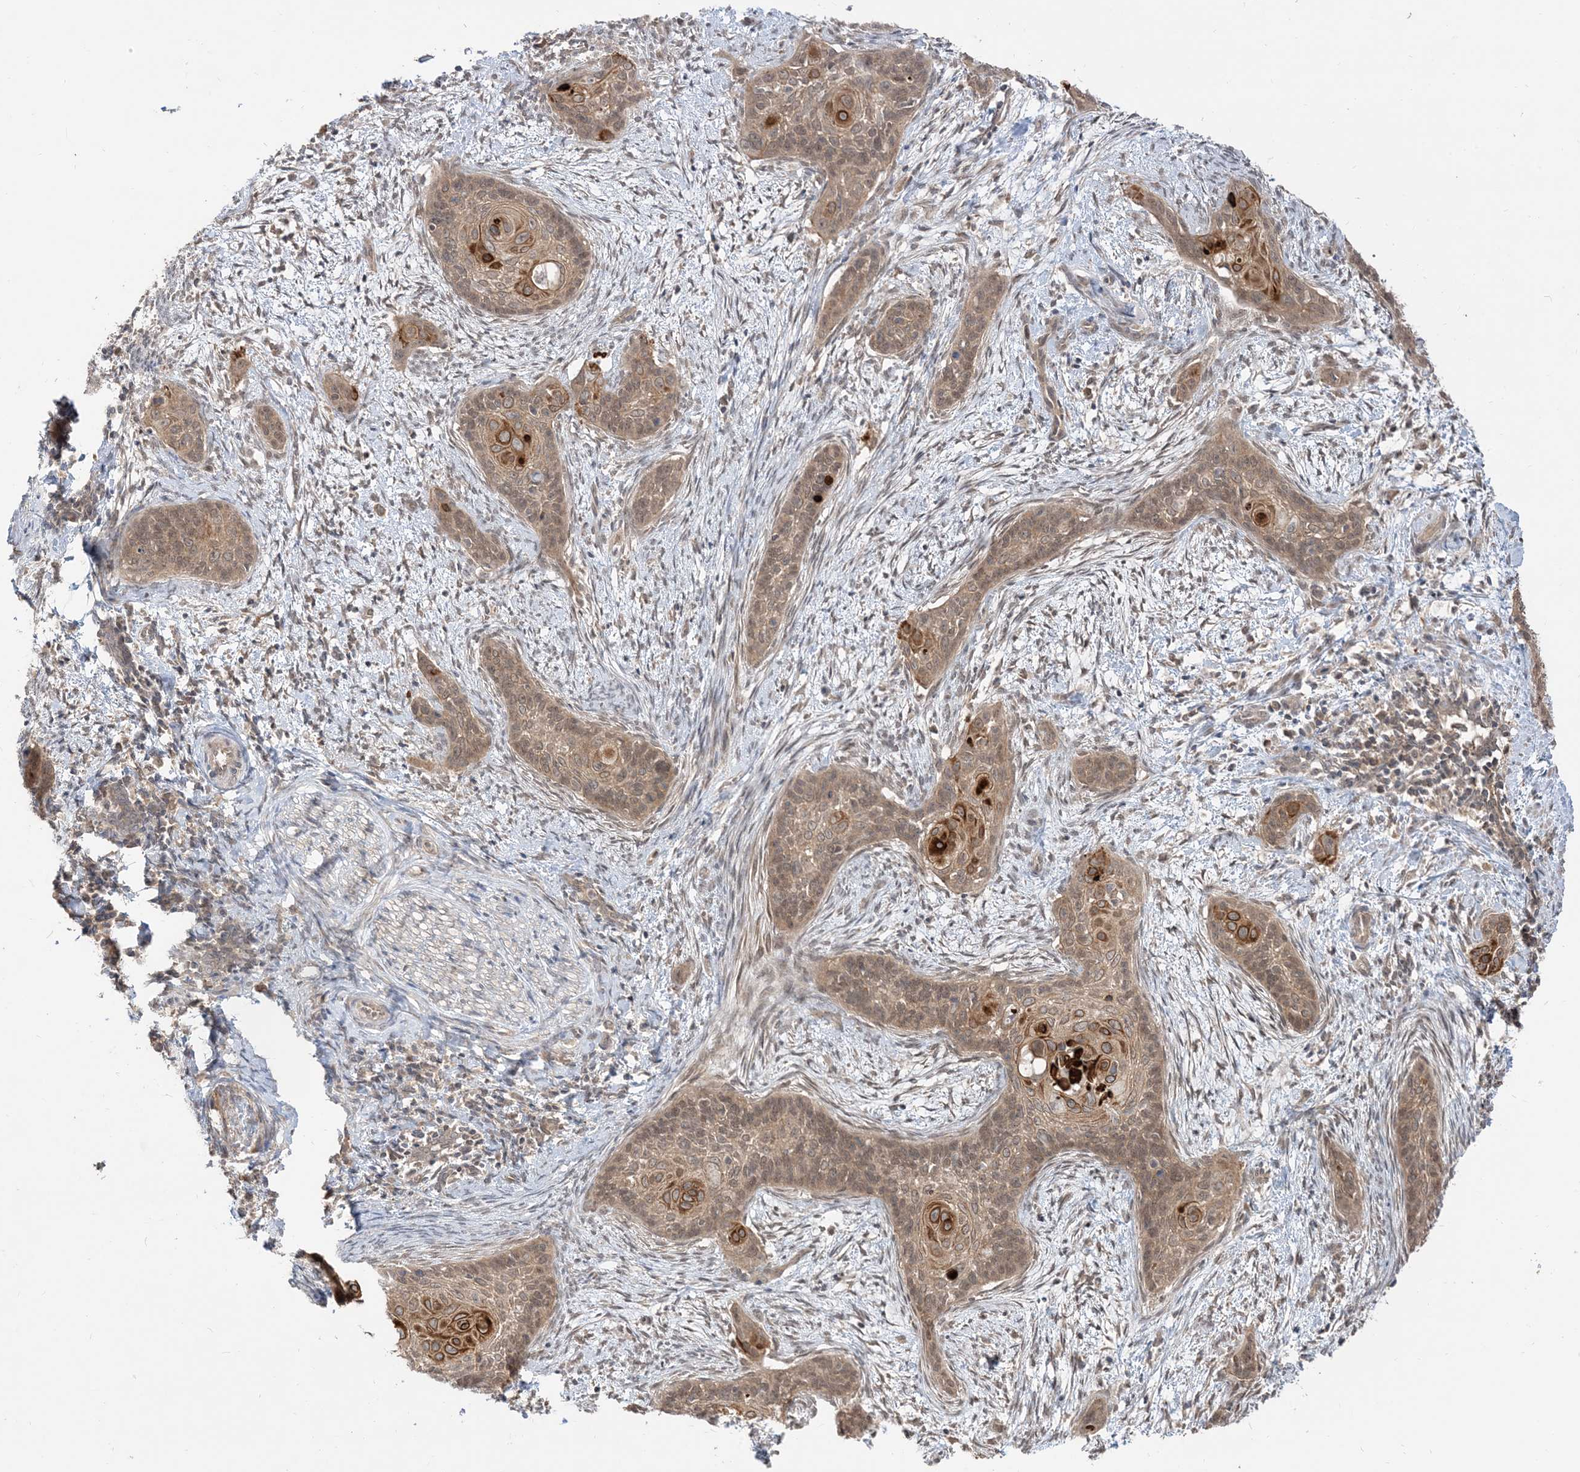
{"staining": {"intensity": "moderate", "quantity": "25%-75%", "location": "cytoplasmic/membranous,nuclear"}, "tissue": "cervical cancer", "cell_type": "Tumor cells", "image_type": "cancer", "snomed": [{"axis": "morphology", "description": "Squamous cell carcinoma, NOS"}, {"axis": "topography", "description": "Cervix"}], "caption": "Moderate cytoplasmic/membranous and nuclear protein staining is seen in approximately 25%-75% of tumor cells in cervical squamous cell carcinoma. The staining is performed using DAB brown chromogen to label protein expression. The nuclei are counter-stained blue using hematoxylin.", "gene": "TBCC", "patient": {"sex": "female", "age": 33}}